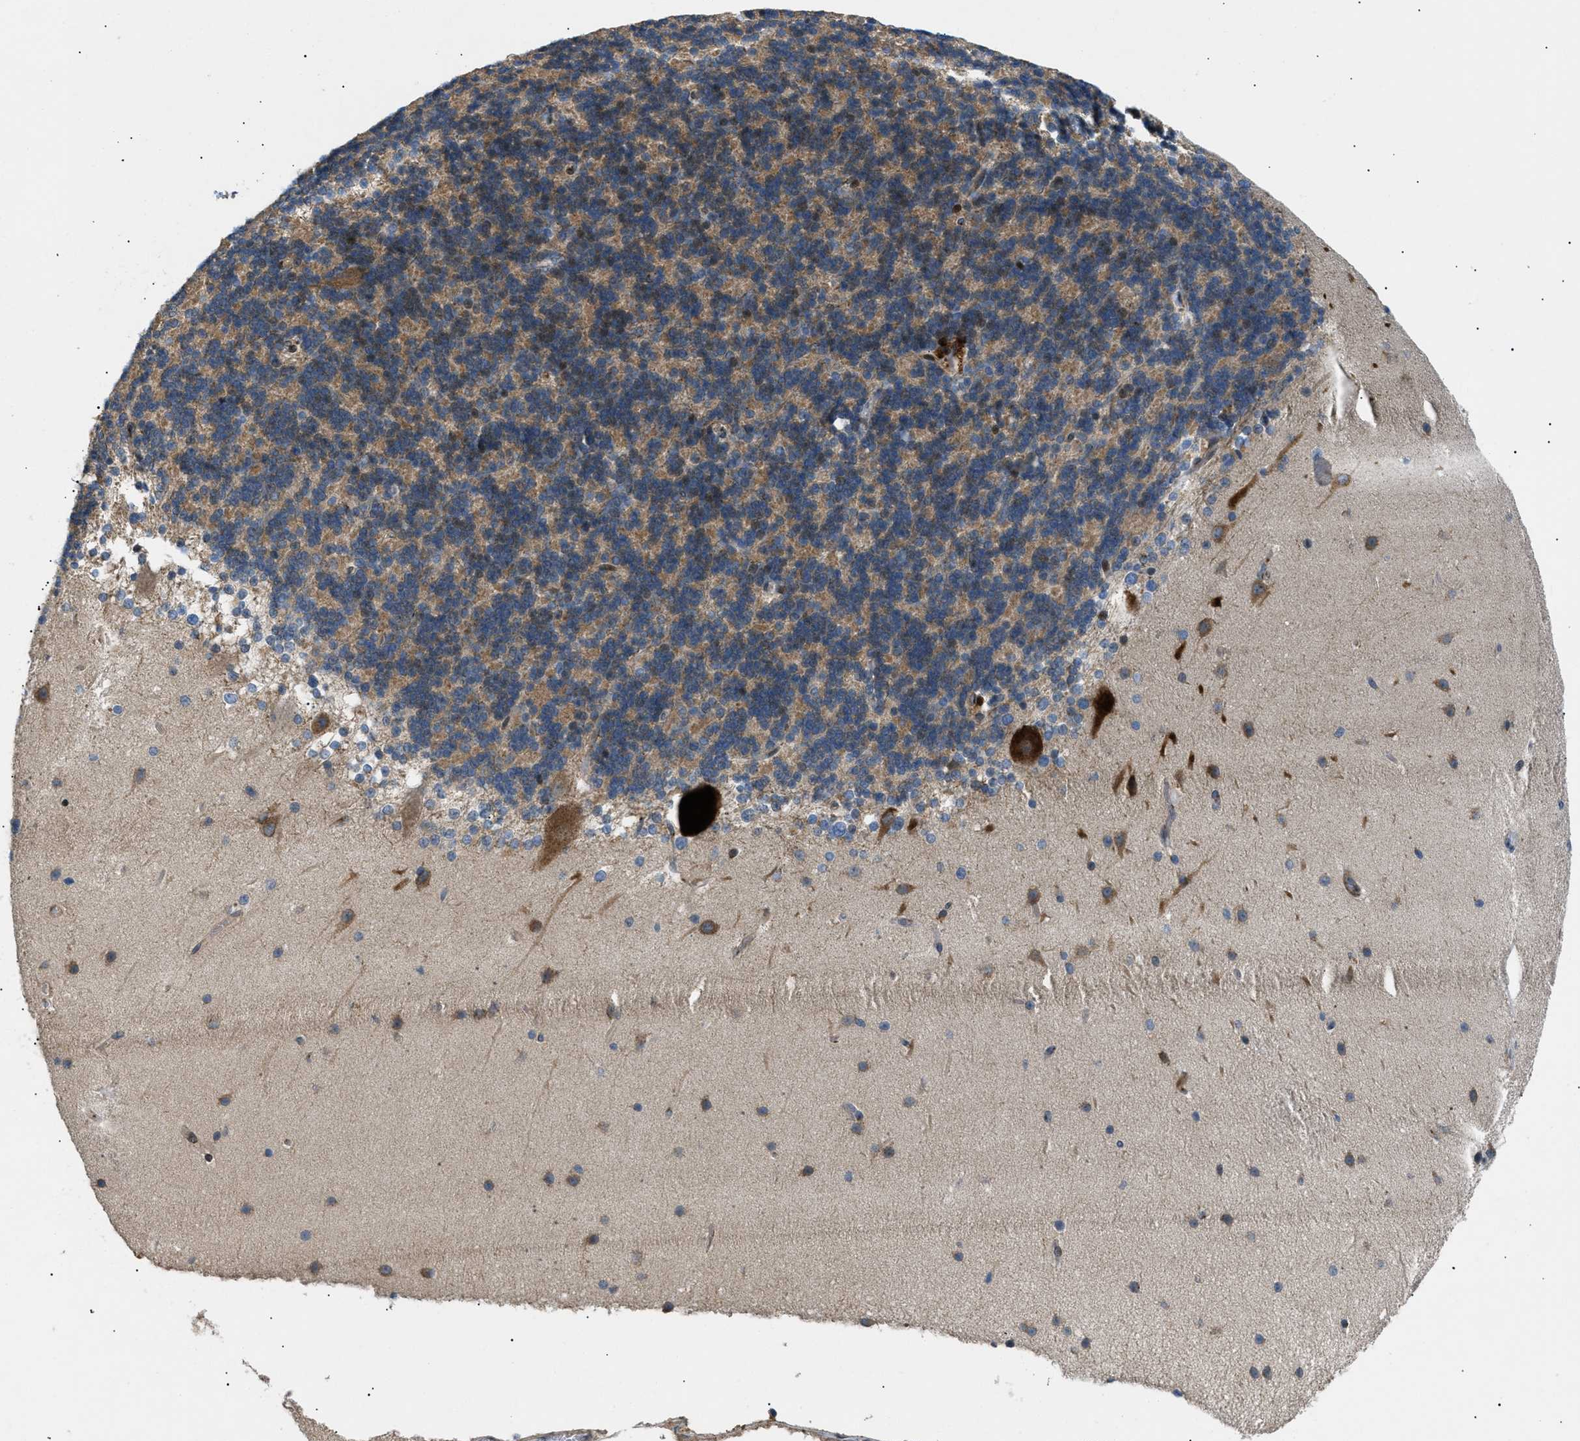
{"staining": {"intensity": "moderate", "quantity": "25%-75%", "location": "cytoplasmic/membranous"}, "tissue": "cerebellum", "cell_type": "Cells in granular layer", "image_type": "normal", "snomed": [{"axis": "morphology", "description": "Normal tissue, NOS"}, {"axis": "topography", "description": "Cerebellum"}], "caption": "Benign cerebellum was stained to show a protein in brown. There is medium levels of moderate cytoplasmic/membranous expression in about 25%-75% of cells in granular layer.", "gene": "LYSMD3", "patient": {"sex": "female", "age": 19}}